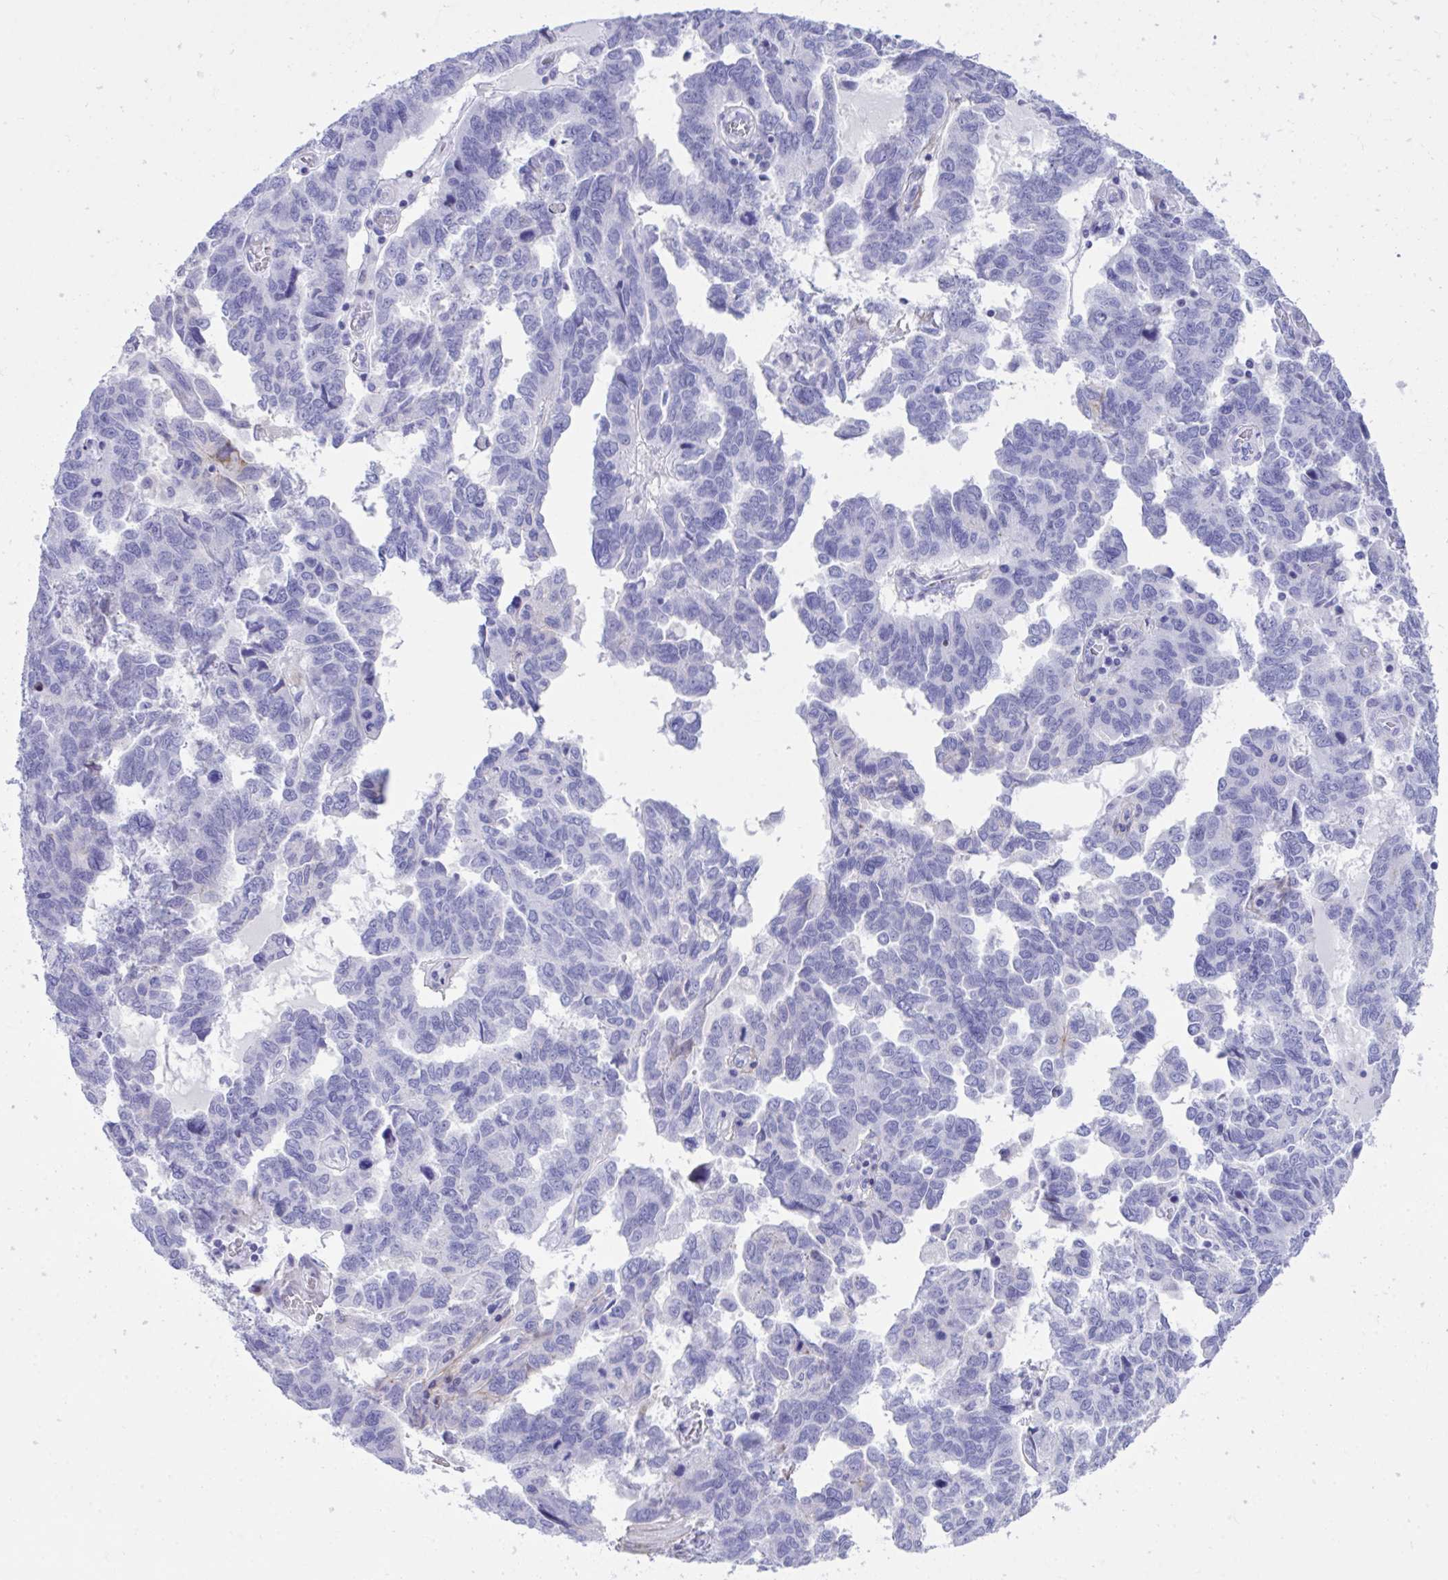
{"staining": {"intensity": "negative", "quantity": "none", "location": "none"}, "tissue": "ovarian cancer", "cell_type": "Tumor cells", "image_type": "cancer", "snomed": [{"axis": "morphology", "description": "Cystadenocarcinoma, serous, NOS"}, {"axis": "topography", "description": "Ovary"}], "caption": "This is a micrograph of IHC staining of ovarian serous cystadenocarcinoma, which shows no positivity in tumor cells.", "gene": "BEX5", "patient": {"sex": "female", "age": 64}}